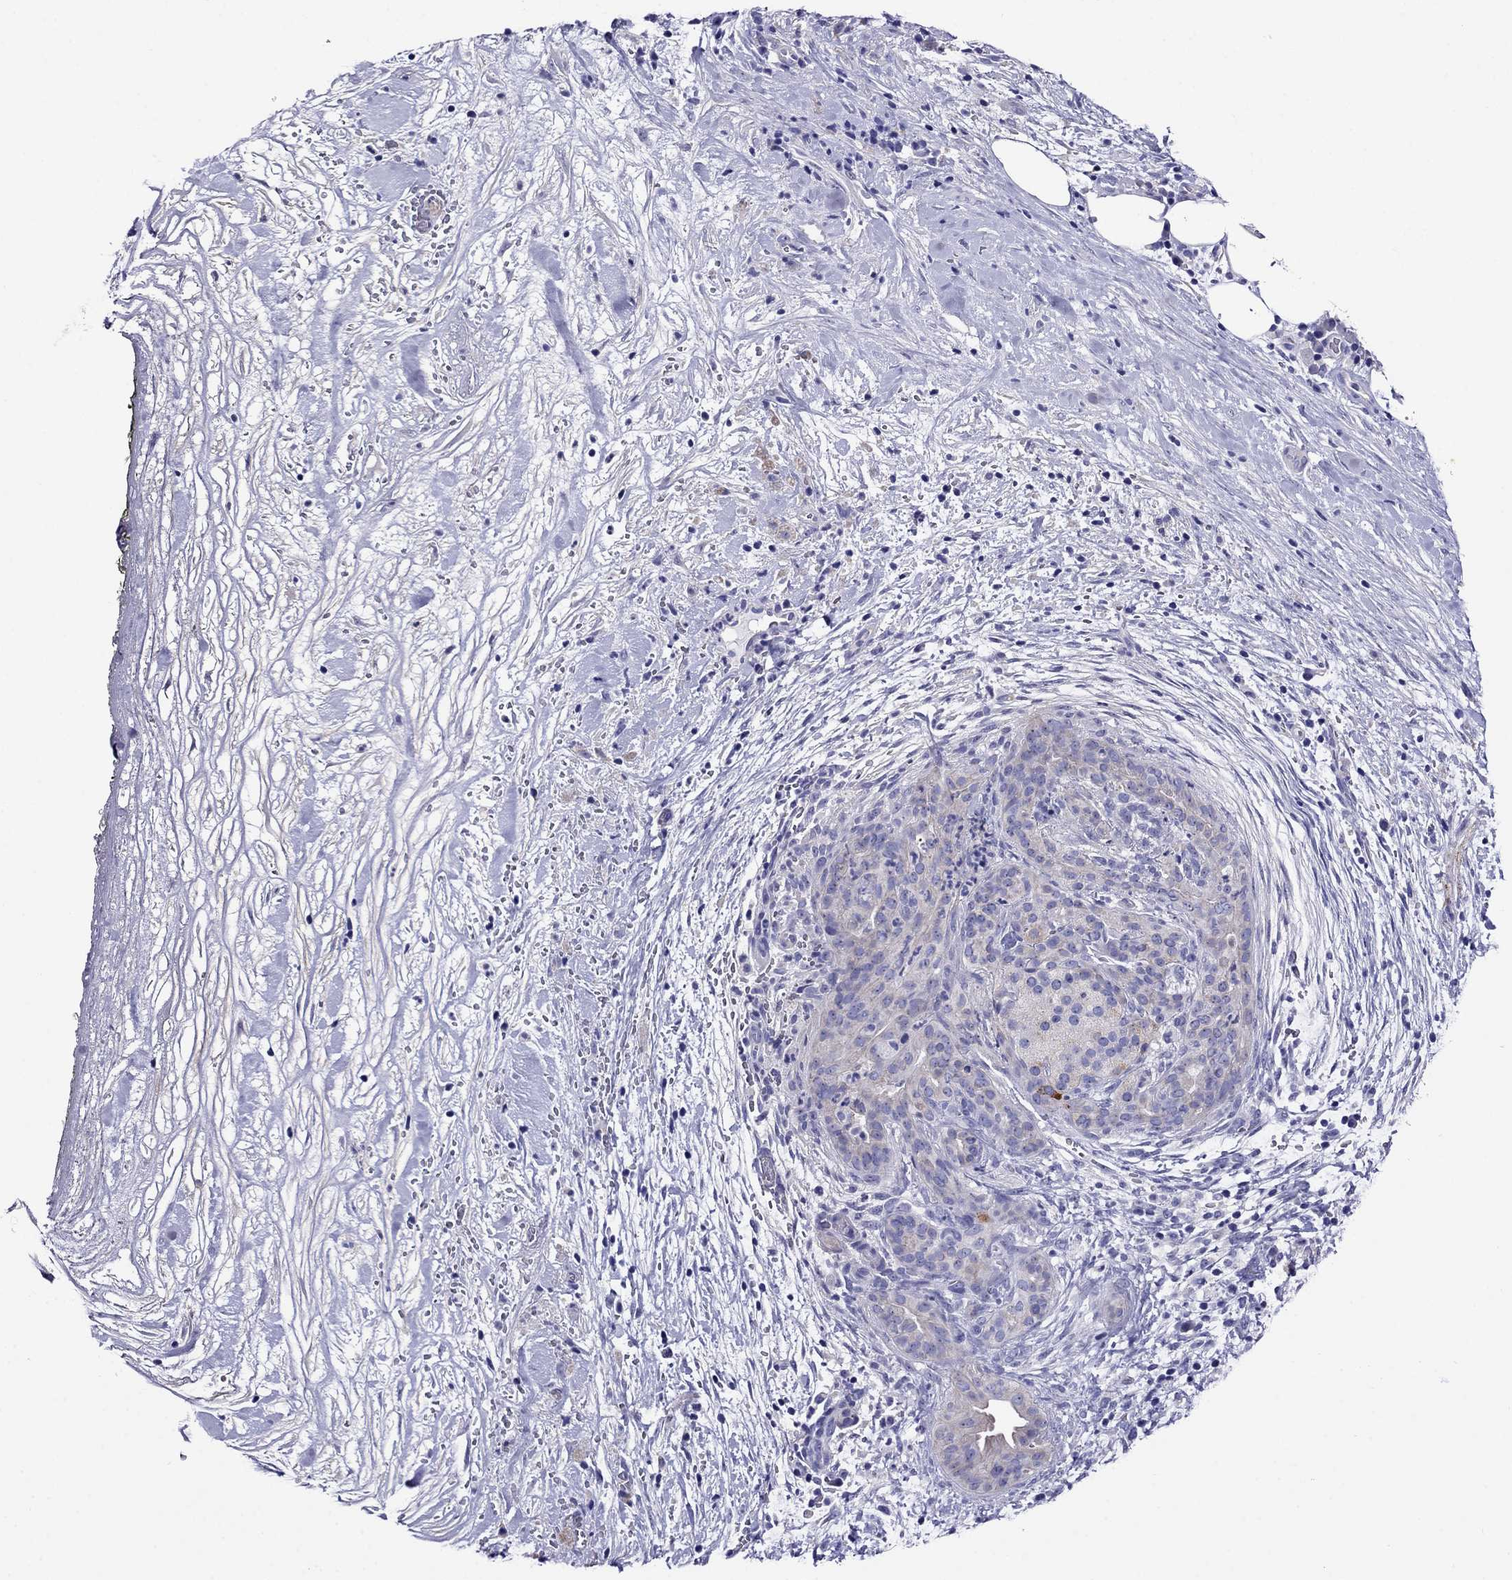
{"staining": {"intensity": "weak", "quantity": "25%-75%", "location": "cytoplasmic/membranous"}, "tissue": "pancreatic cancer", "cell_type": "Tumor cells", "image_type": "cancer", "snomed": [{"axis": "morphology", "description": "Adenocarcinoma, NOS"}, {"axis": "topography", "description": "Pancreas"}], "caption": "Immunohistochemistry (IHC) photomicrograph of human pancreatic adenocarcinoma stained for a protein (brown), which displays low levels of weak cytoplasmic/membranous expression in about 25%-75% of tumor cells.", "gene": "SCG2", "patient": {"sex": "male", "age": 44}}